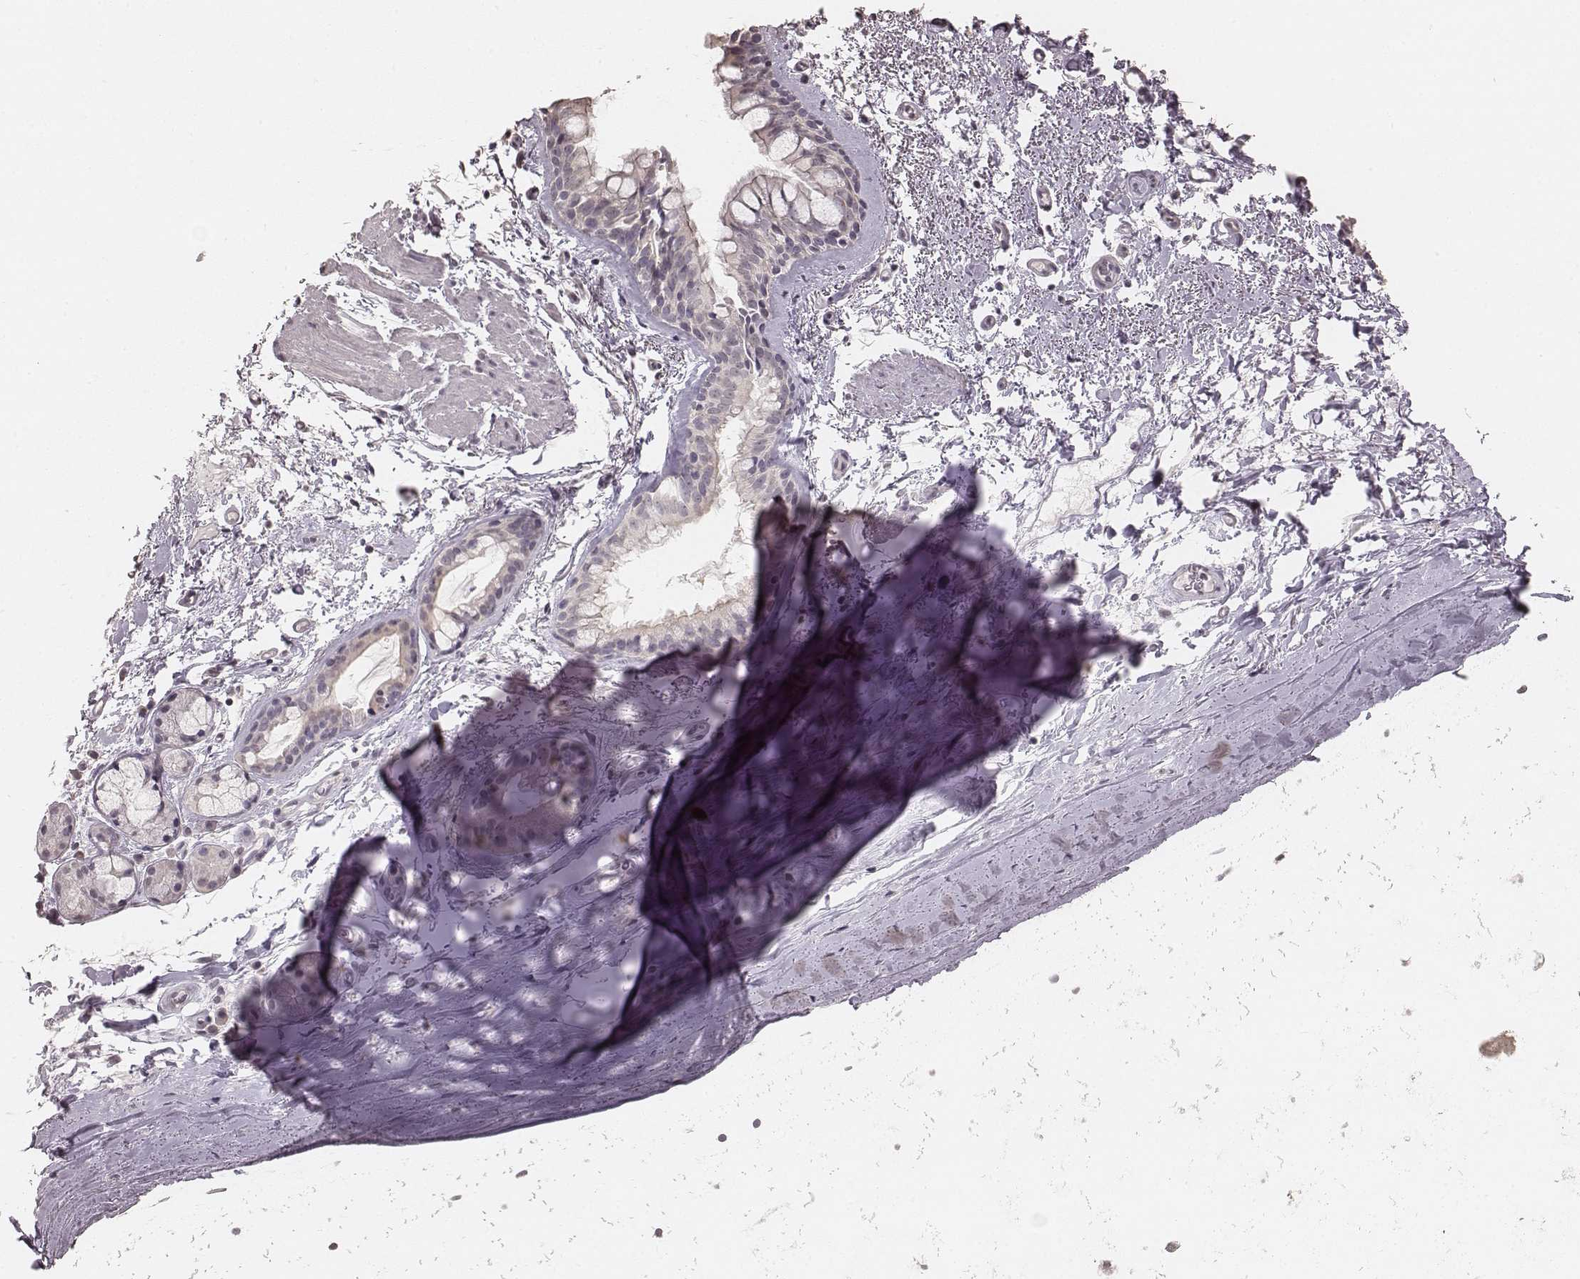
{"staining": {"intensity": "negative", "quantity": "none", "location": "none"}, "tissue": "bronchus", "cell_type": "Respiratory epithelial cells", "image_type": "normal", "snomed": [{"axis": "morphology", "description": "Normal tissue, NOS"}, {"axis": "topography", "description": "Bronchus"}], "caption": "There is no significant positivity in respiratory epithelial cells of bronchus. (DAB IHC with hematoxylin counter stain).", "gene": "LY6K", "patient": {"sex": "female", "age": 64}}